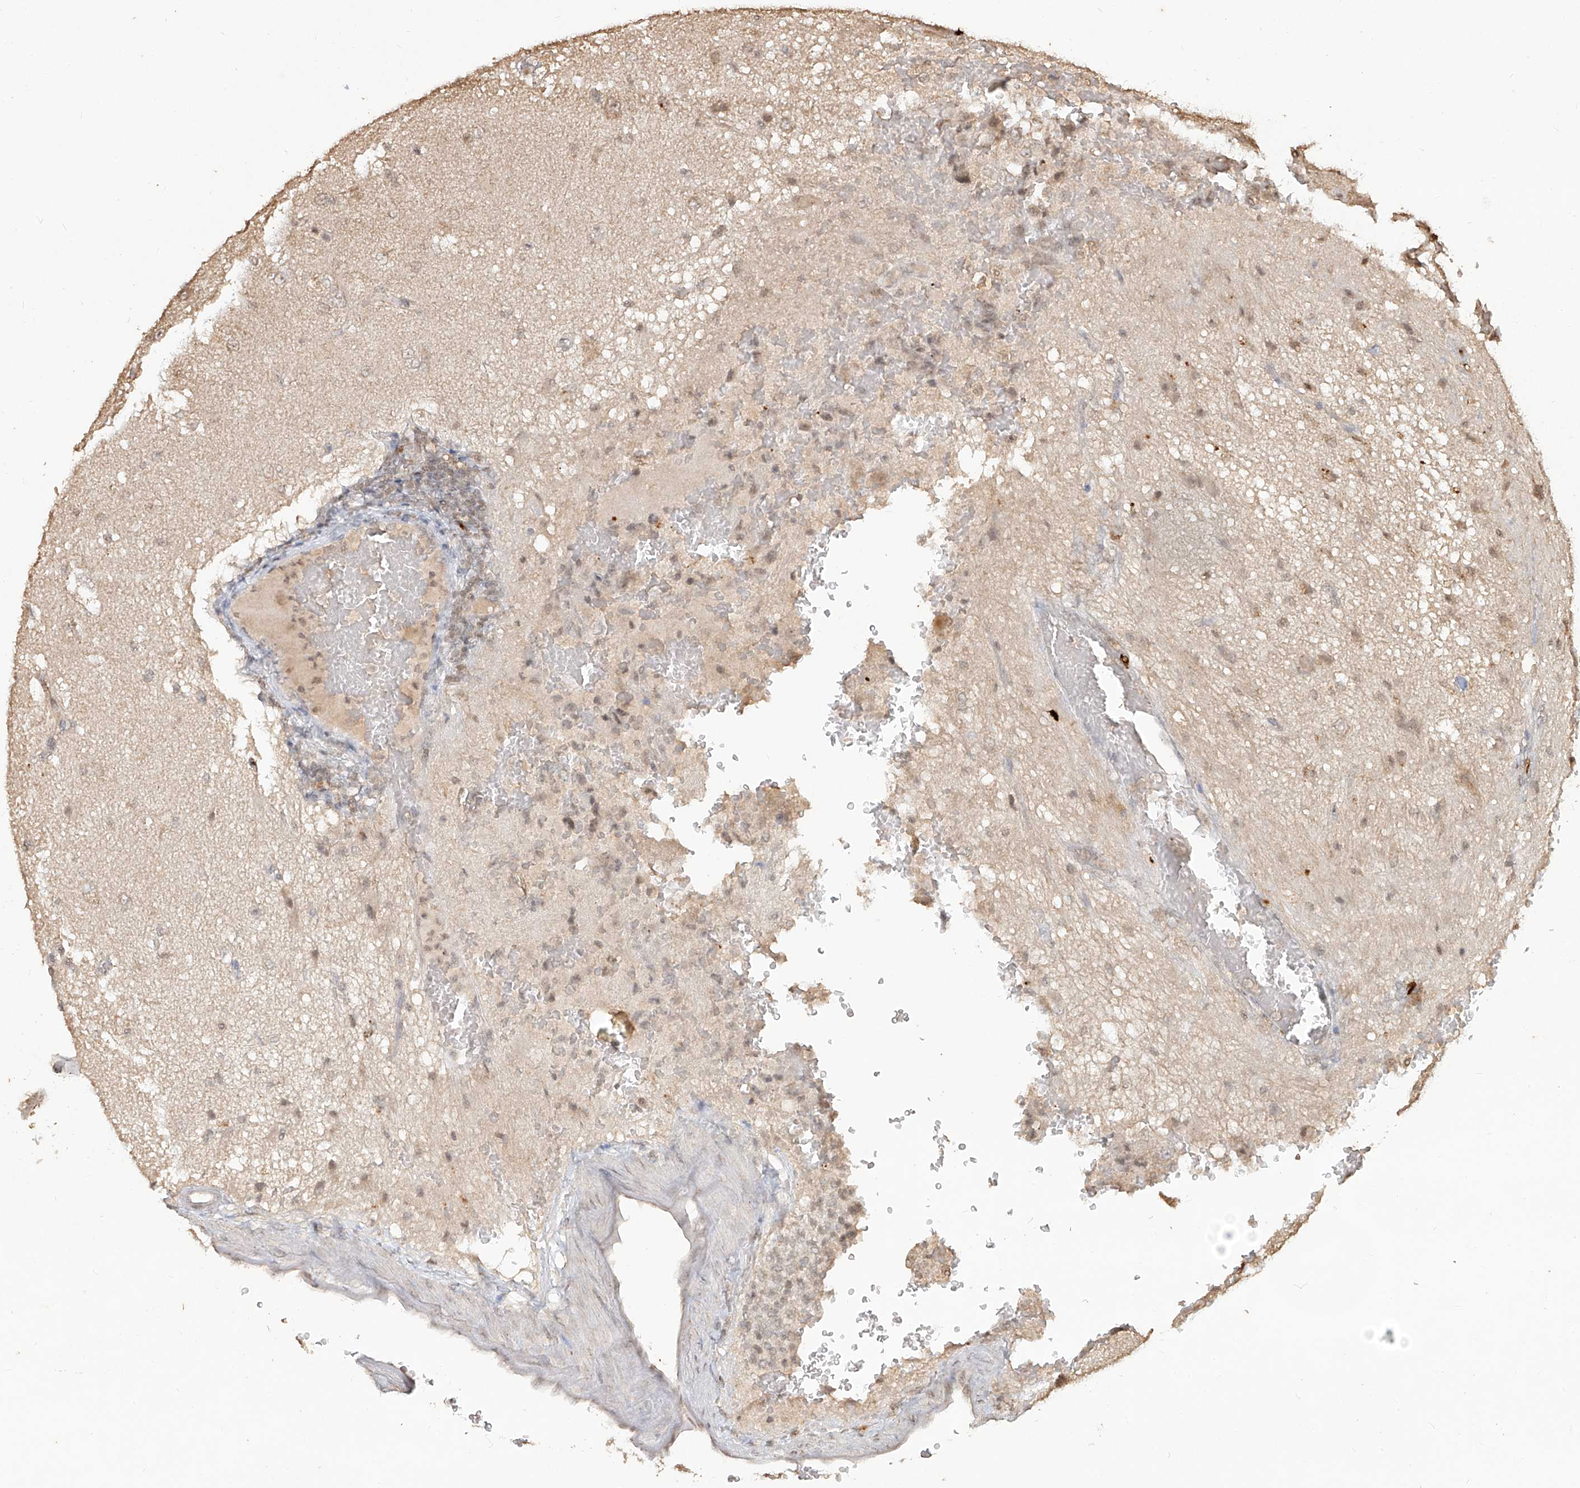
{"staining": {"intensity": "weak", "quantity": "<25%", "location": "nuclear"}, "tissue": "glioma", "cell_type": "Tumor cells", "image_type": "cancer", "snomed": [{"axis": "morphology", "description": "Glioma, malignant, High grade"}, {"axis": "topography", "description": "pancreas cauda"}], "caption": "This is a image of immunohistochemistry (IHC) staining of malignant high-grade glioma, which shows no expression in tumor cells.", "gene": "UBE2K", "patient": {"sex": "male", "age": 60}}